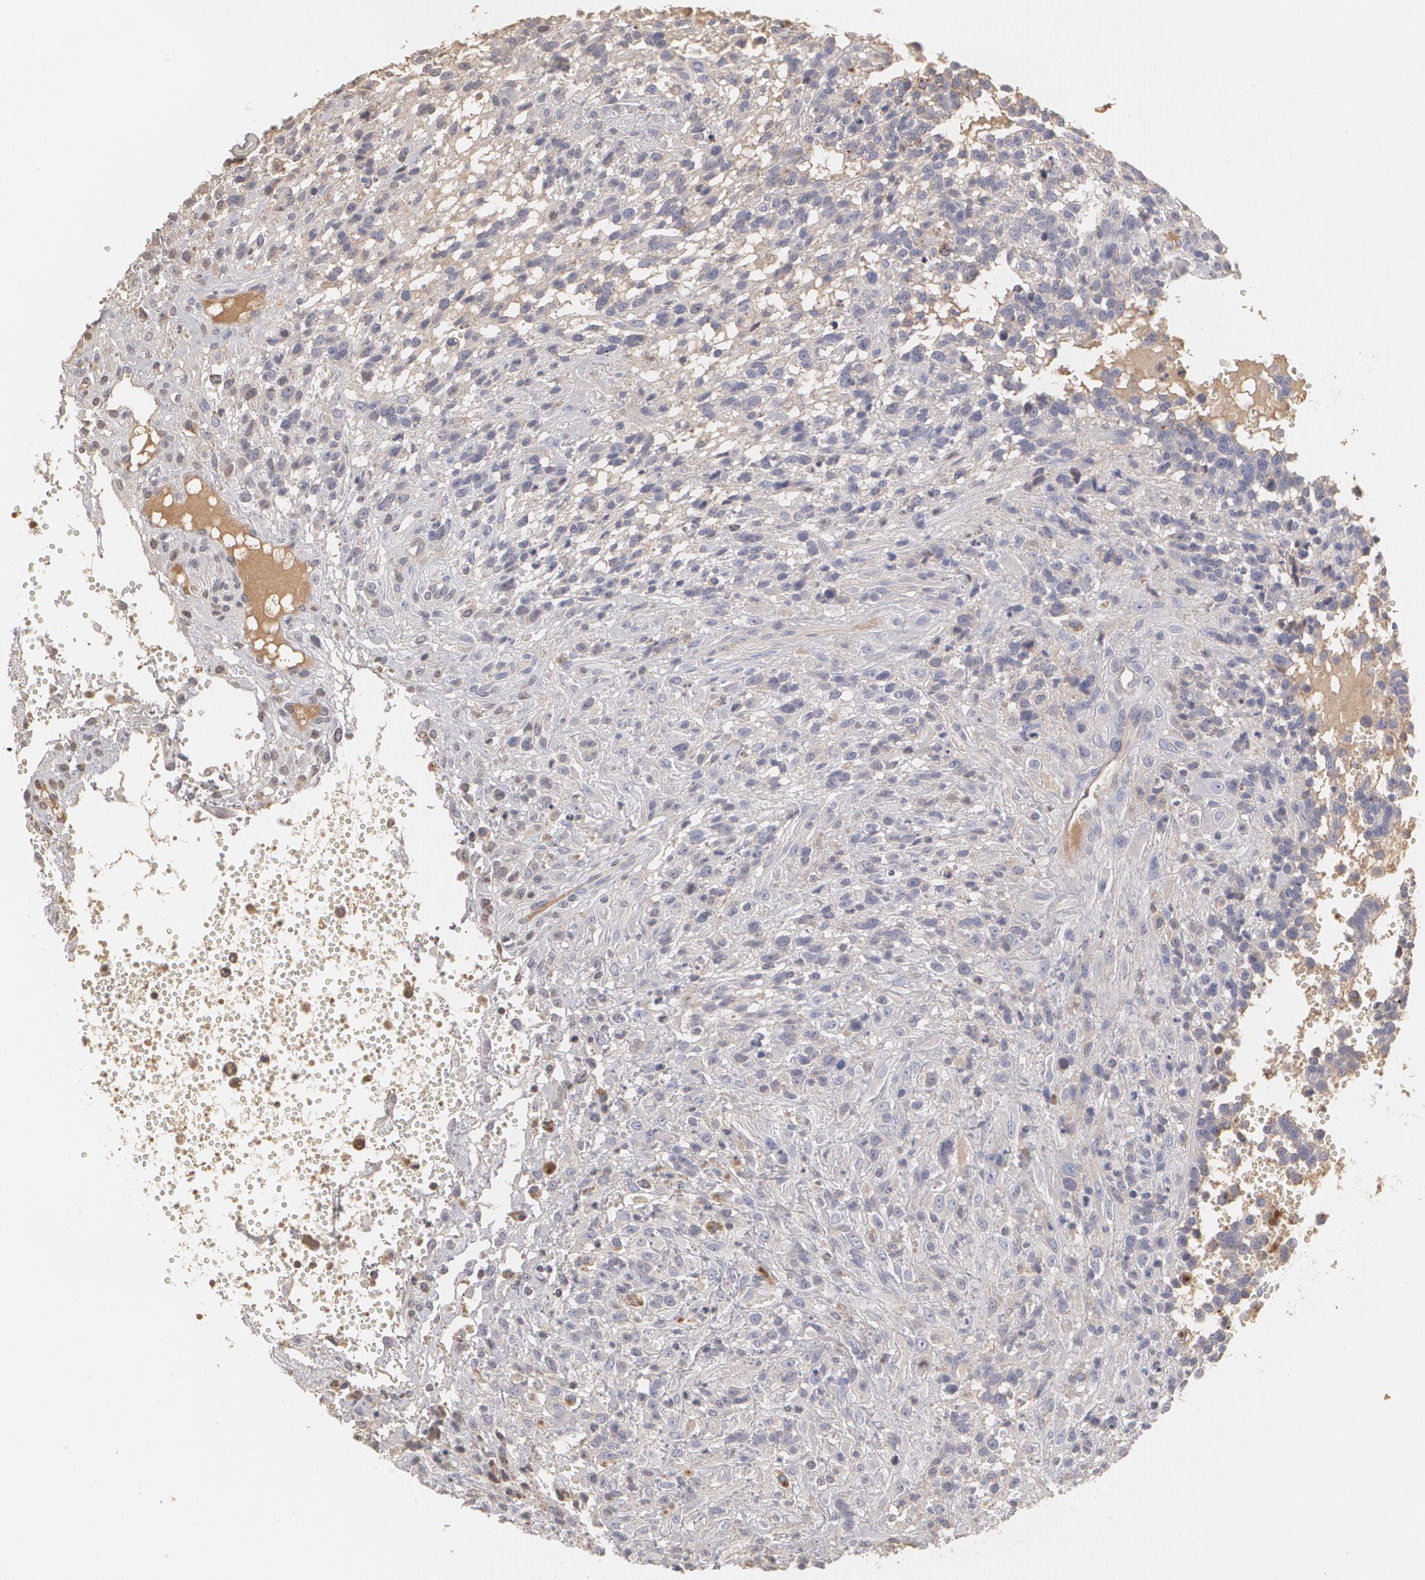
{"staining": {"intensity": "negative", "quantity": "none", "location": "none"}, "tissue": "glioma", "cell_type": "Tumor cells", "image_type": "cancer", "snomed": [{"axis": "morphology", "description": "Glioma, malignant, High grade"}, {"axis": "topography", "description": "Brain"}], "caption": "There is no significant staining in tumor cells of high-grade glioma (malignant).", "gene": "SERPINA1", "patient": {"sex": "male", "age": 66}}